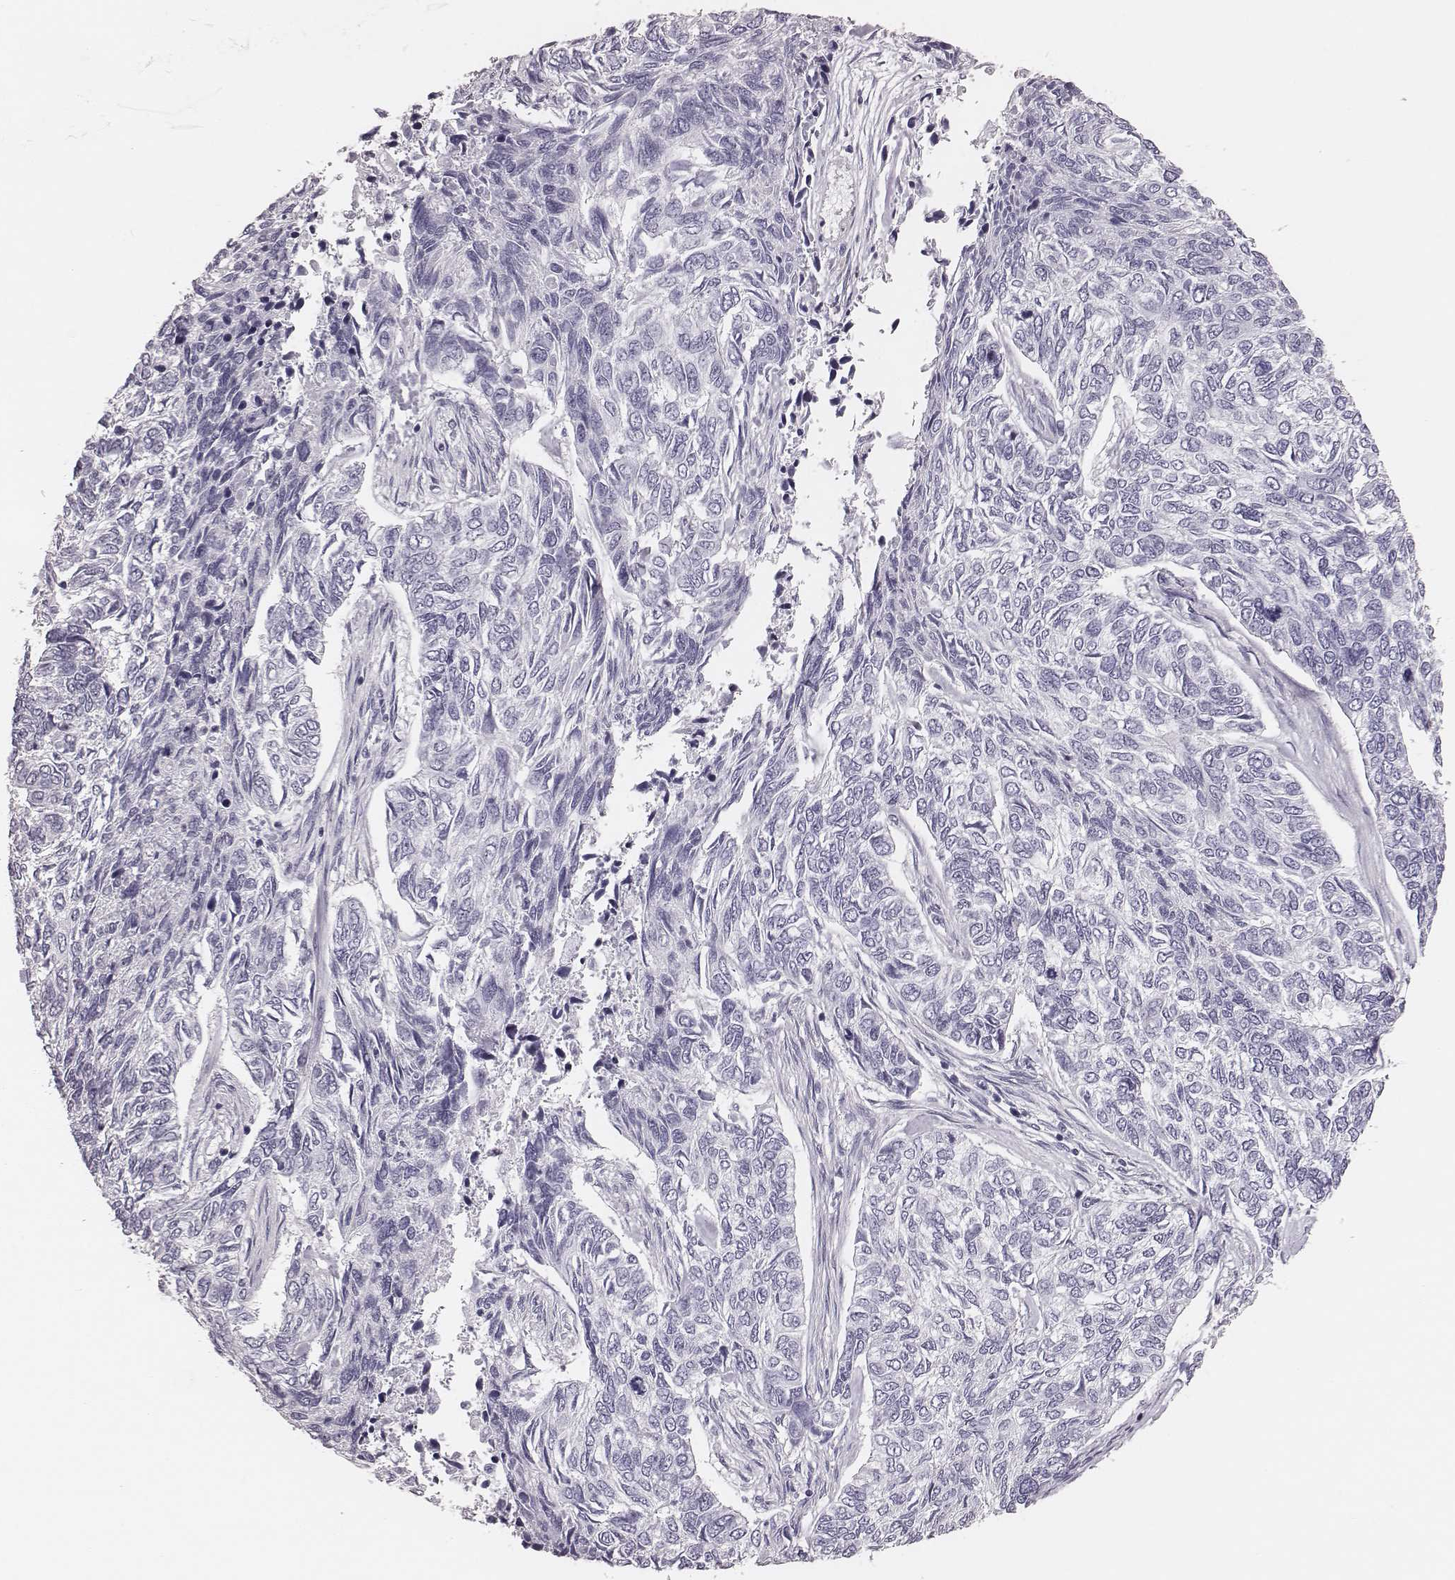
{"staining": {"intensity": "negative", "quantity": "none", "location": "none"}, "tissue": "skin cancer", "cell_type": "Tumor cells", "image_type": "cancer", "snomed": [{"axis": "morphology", "description": "Basal cell carcinoma"}, {"axis": "topography", "description": "Skin"}], "caption": "Immunohistochemistry (IHC) micrograph of neoplastic tissue: skin cancer stained with DAB (3,3'-diaminobenzidine) displays no significant protein positivity in tumor cells.", "gene": "CSH1", "patient": {"sex": "female", "age": 65}}